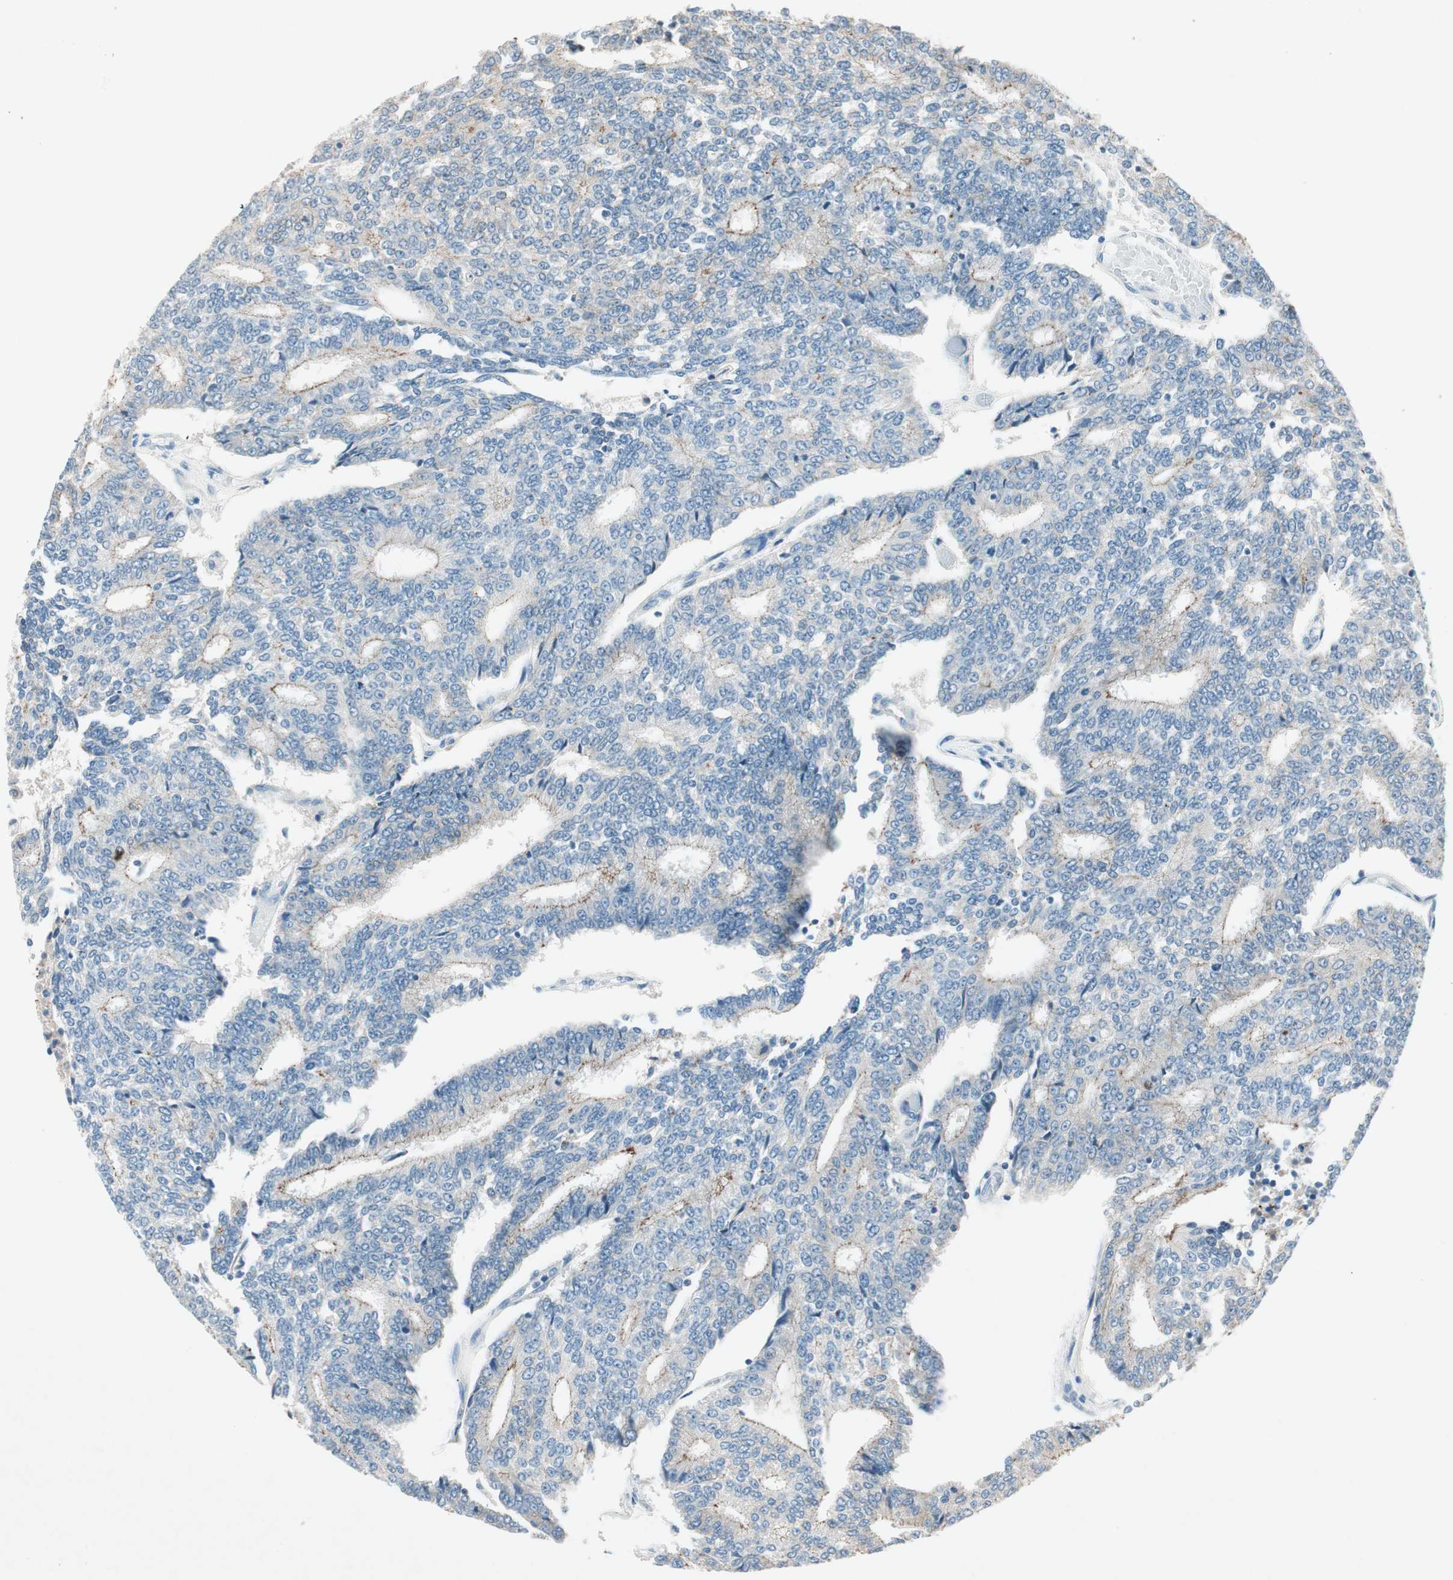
{"staining": {"intensity": "weak", "quantity": "<25%", "location": "cytoplasmic/membranous"}, "tissue": "prostate cancer", "cell_type": "Tumor cells", "image_type": "cancer", "snomed": [{"axis": "morphology", "description": "Adenocarcinoma, High grade"}, {"axis": "topography", "description": "Prostate"}], "caption": "Adenocarcinoma (high-grade) (prostate) was stained to show a protein in brown. There is no significant staining in tumor cells.", "gene": "NKAIN1", "patient": {"sex": "male", "age": 55}}